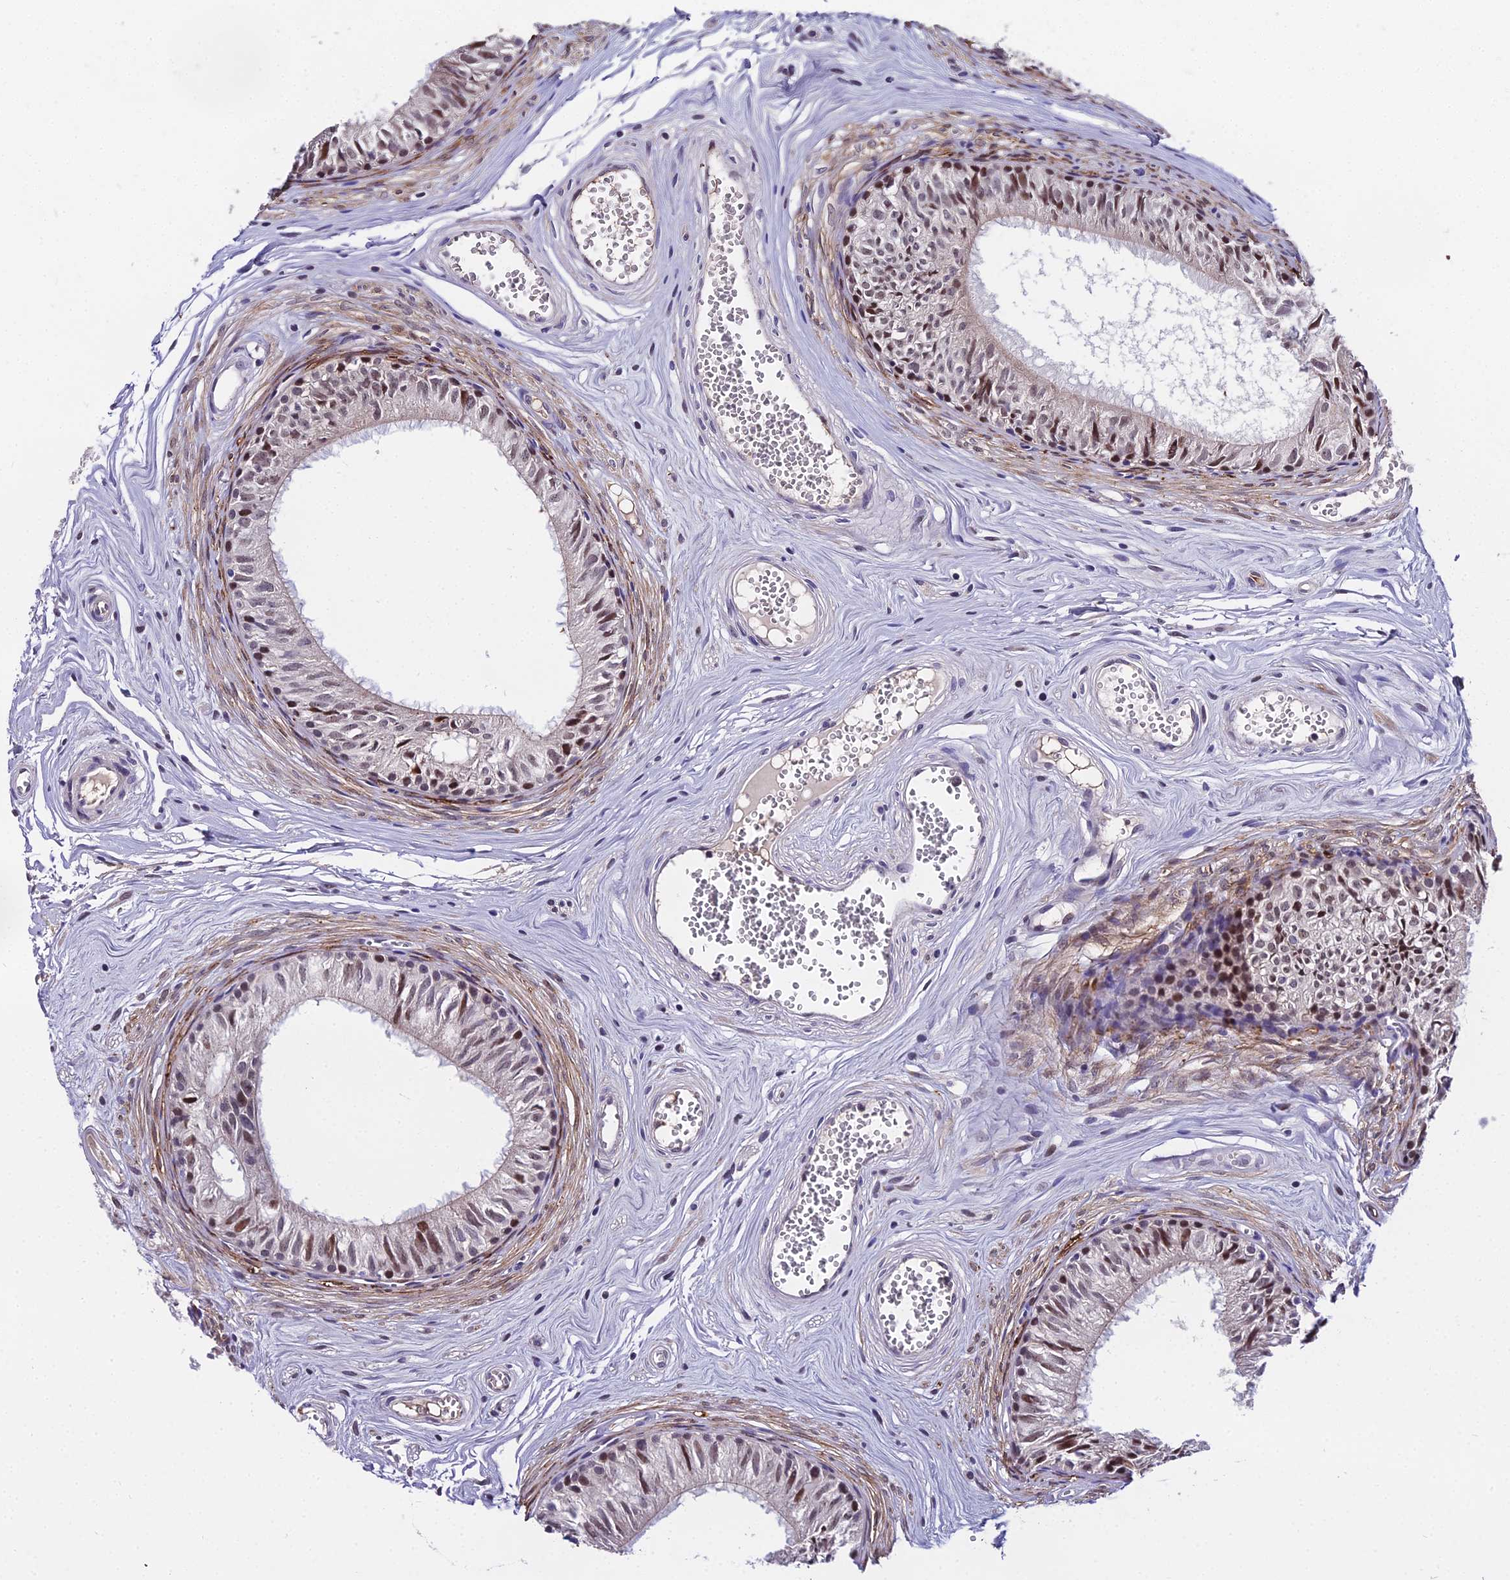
{"staining": {"intensity": "moderate", "quantity": "<25%", "location": "nuclear"}, "tissue": "epididymis", "cell_type": "Glandular cells", "image_type": "normal", "snomed": [{"axis": "morphology", "description": "Normal tissue, NOS"}, {"axis": "topography", "description": "Epididymis"}], "caption": "A low amount of moderate nuclear positivity is seen in about <25% of glandular cells in normal epididymis.", "gene": "TRIML2", "patient": {"sex": "male", "age": 36}}